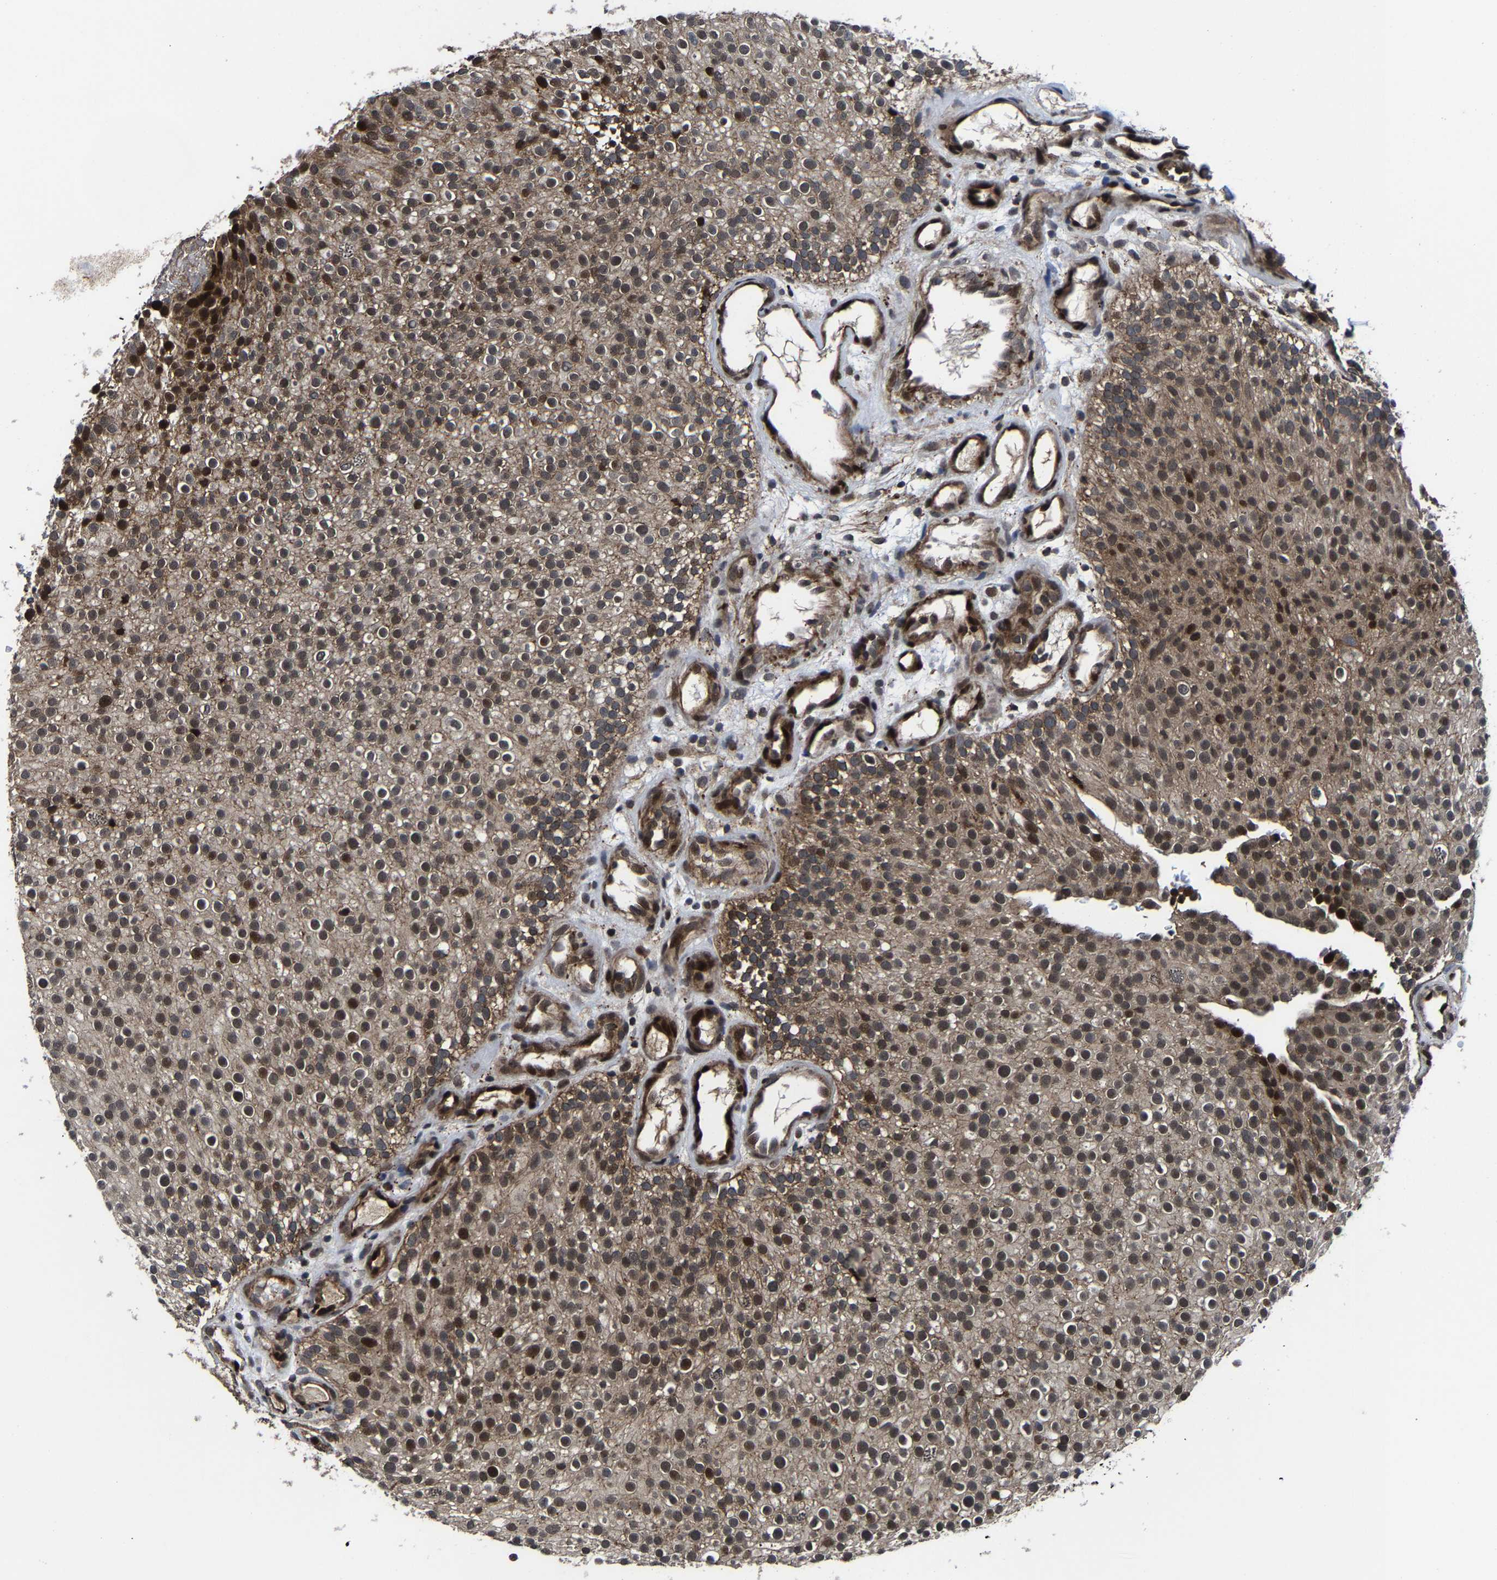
{"staining": {"intensity": "strong", "quantity": ">75%", "location": "cytoplasmic/membranous,nuclear"}, "tissue": "urothelial cancer", "cell_type": "Tumor cells", "image_type": "cancer", "snomed": [{"axis": "morphology", "description": "Urothelial carcinoma, Low grade"}, {"axis": "topography", "description": "Urinary bladder"}], "caption": "This photomicrograph exhibits immunohistochemistry staining of human urothelial cancer, with high strong cytoplasmic/membranous and nuclear staining in approximately >75% of tumor cells.", "gene": "ZCCHC7", "patient": {"sex": "male", "age": 78}}